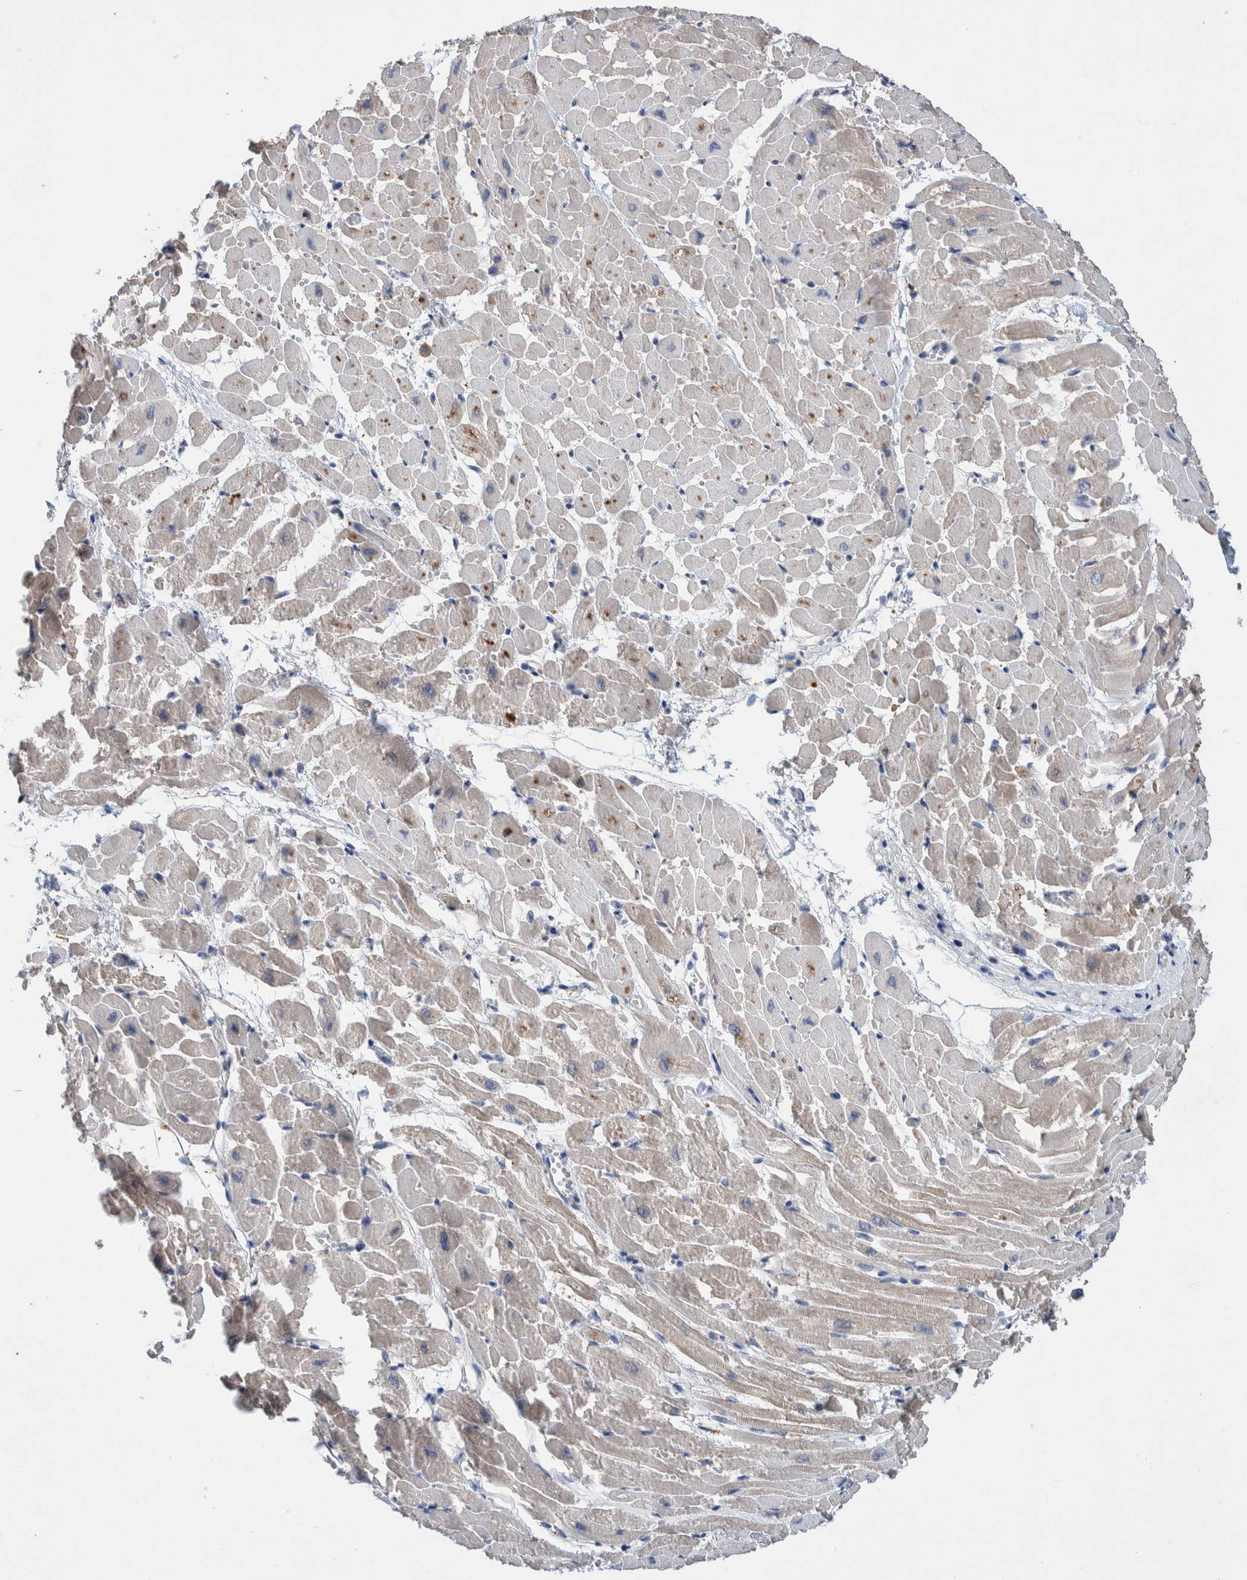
{"staining": {"intensity": "weak", "quantity": "25%-75%", "location": "cytoplasmic/membranous"}, "tissue": "heart muscle", "cell_type": "Cardiomyocytes", "image_type": "normal", "snomed": [{"axis": "morphology", "description": "Normal tissue, NOS"}, {"axis": "topography", "description": "Heart"}], "caption": "A high-resolution photomicrograph shows IHC staining of normal heart muscle, which displays weak cytoplasmic/membranous staining in about 25%-75% of cardiomyocytes.", "gene": "PLPBP", "patient": {"sex": "male", "age": 45}}